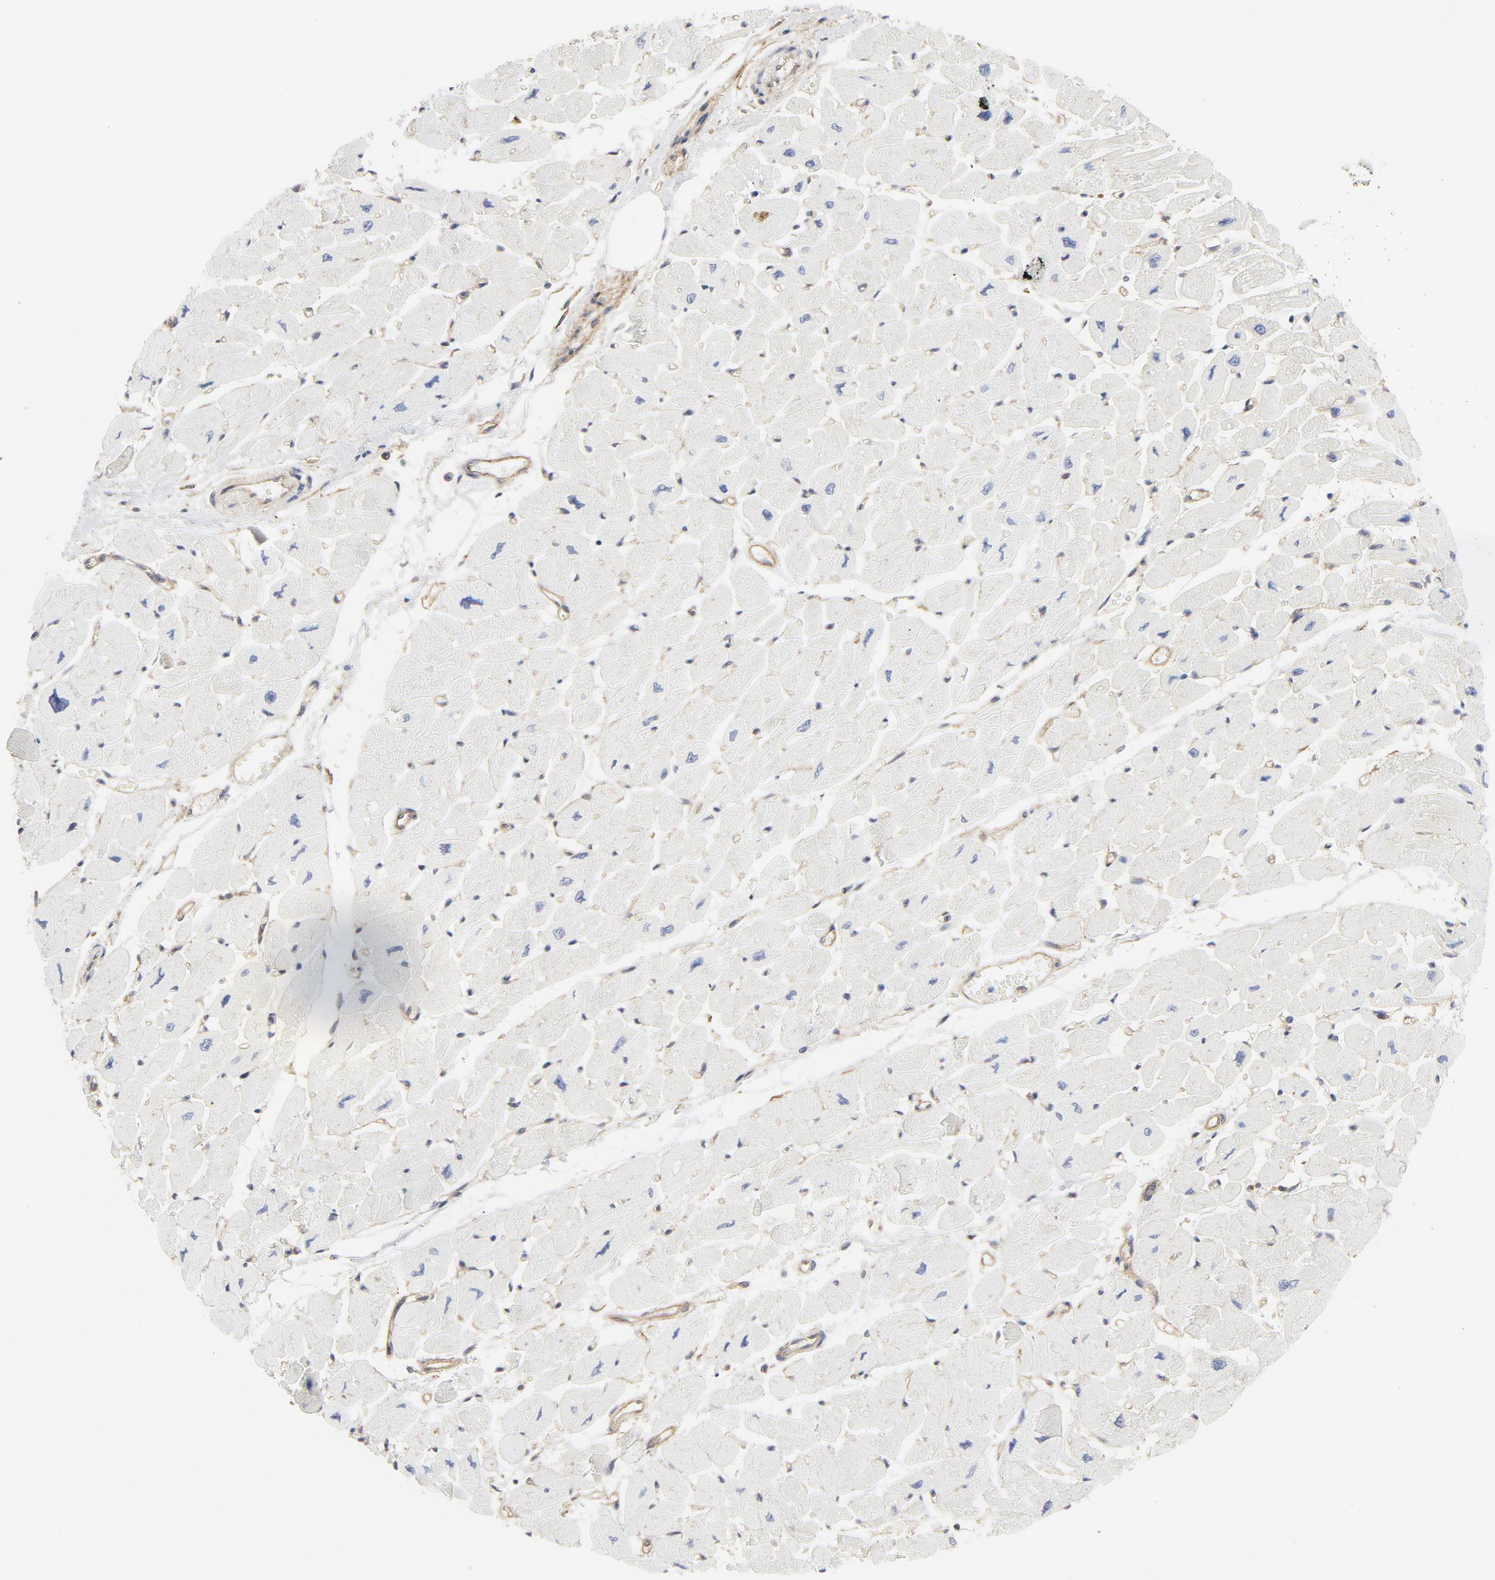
{"staining": {"intensity": "negative", "quantity": "none", "location": "none"}, "tissue": "heart muscle", "cell_type": "Cardiomyocytes", "image_type": "normal", "snomed": [{"axis": "morphology", "description": "Normal tissue, NOS"}, {"axis": "topography", "description": "Heart"}], "caption": "Benign heart muscle was stained to show a protein in brown. There is no significant expression in cardiomyocytes. (Immunohistochemistry, brightfield microscopy, high magnification).", "gene": "MAP2K7", "patient": {"sex": "female", "age": 54}}